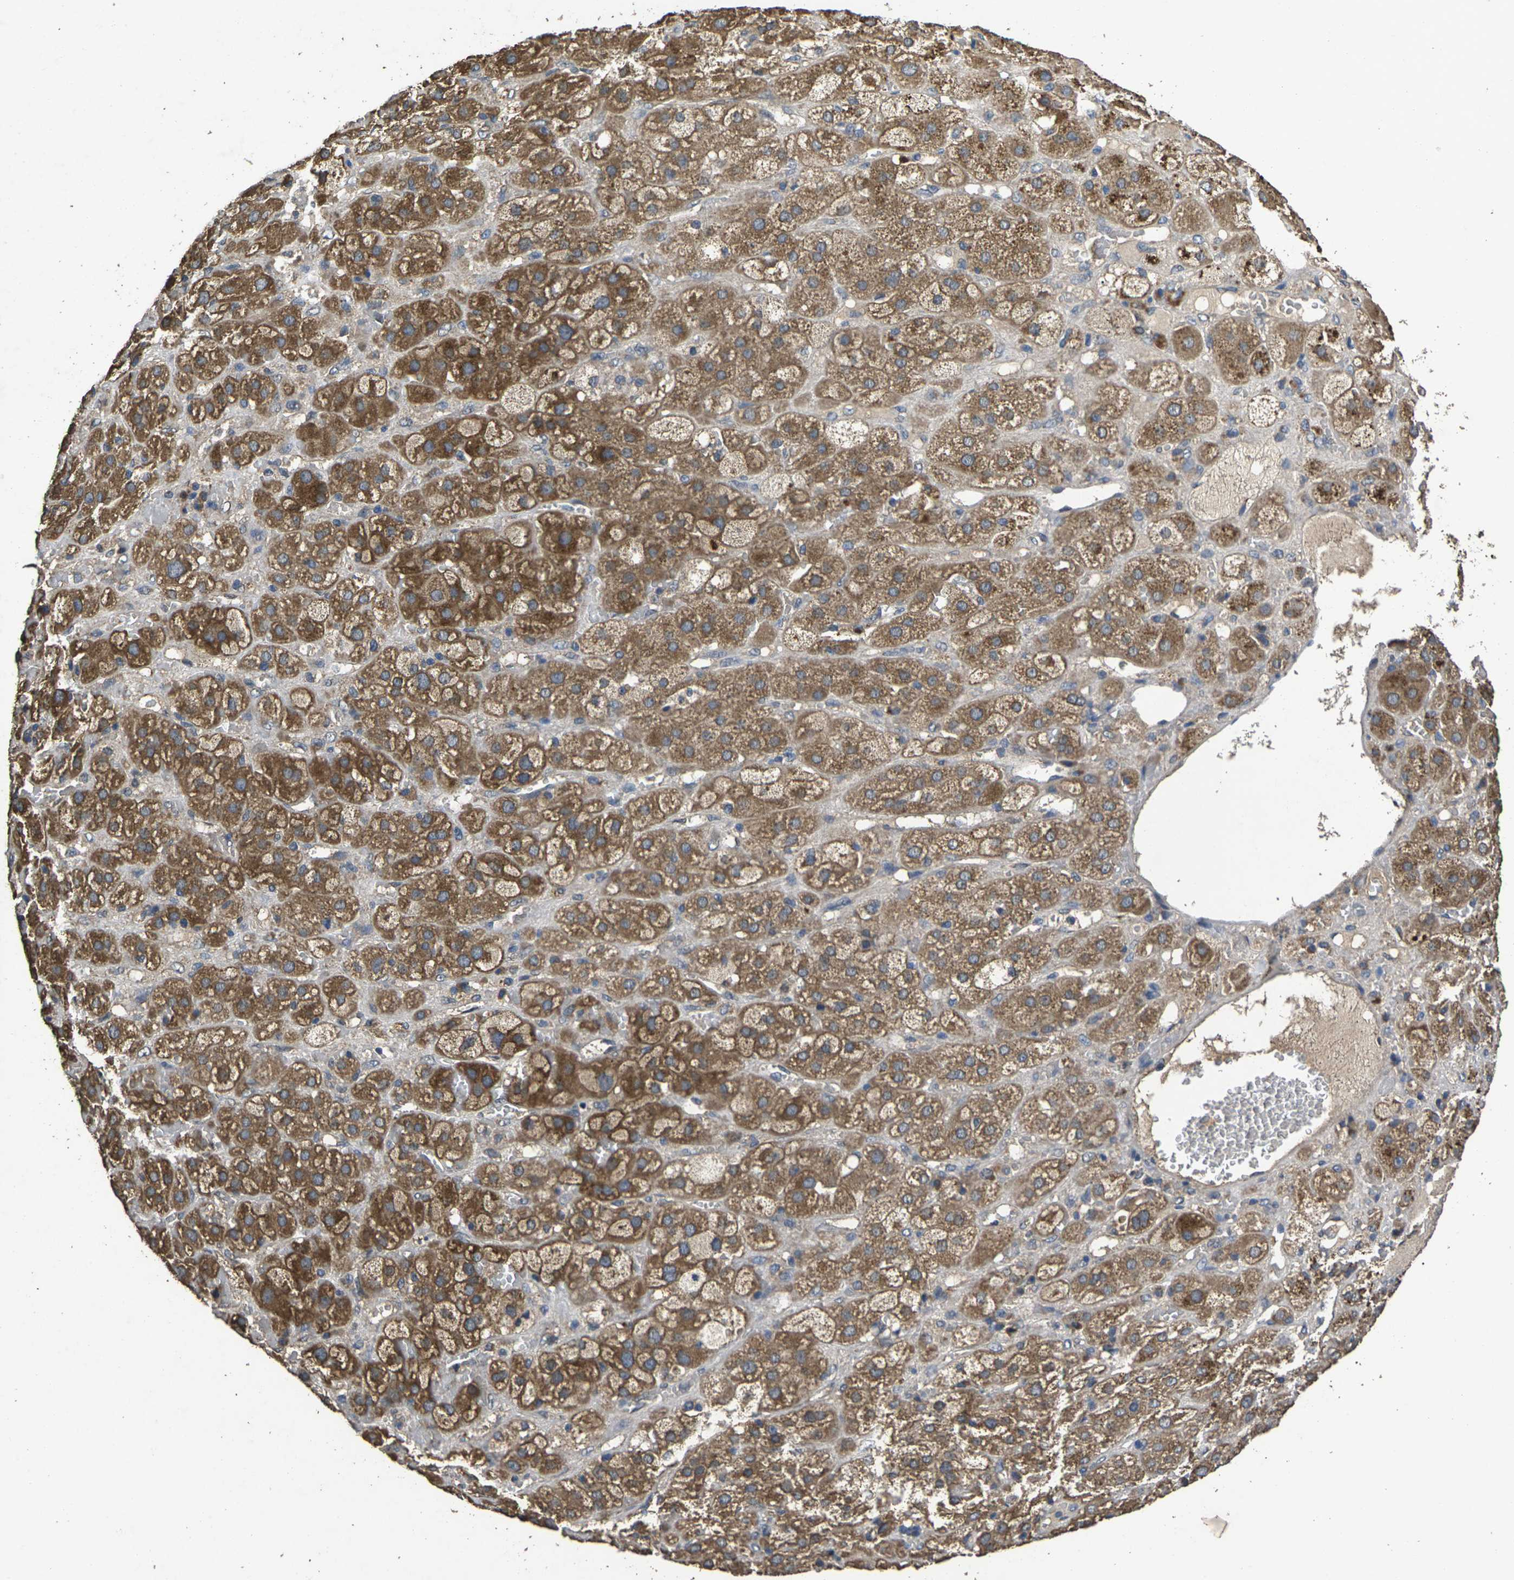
{"staining": {"intensity": "moderate", "quantity": ">75%", "location": "cytoplasmic/membranous"}, "tissue": "adrenal gland", "cell_type": "Glandular cells", "image_type": "normal", "snomed": [{"axis": "morphology", "description": "Normal tissue, NOS"}, {"axis": "topography", "description": "Adrenal gland"}], "caption": "Immunohistochemical staining of normal adrenal gland shows moderate cytoplasmic/membranous protein staining in about >75% of glandular cells.", "gene": "B4GAT1", "patient": {"sex": "female", "age": 47}}